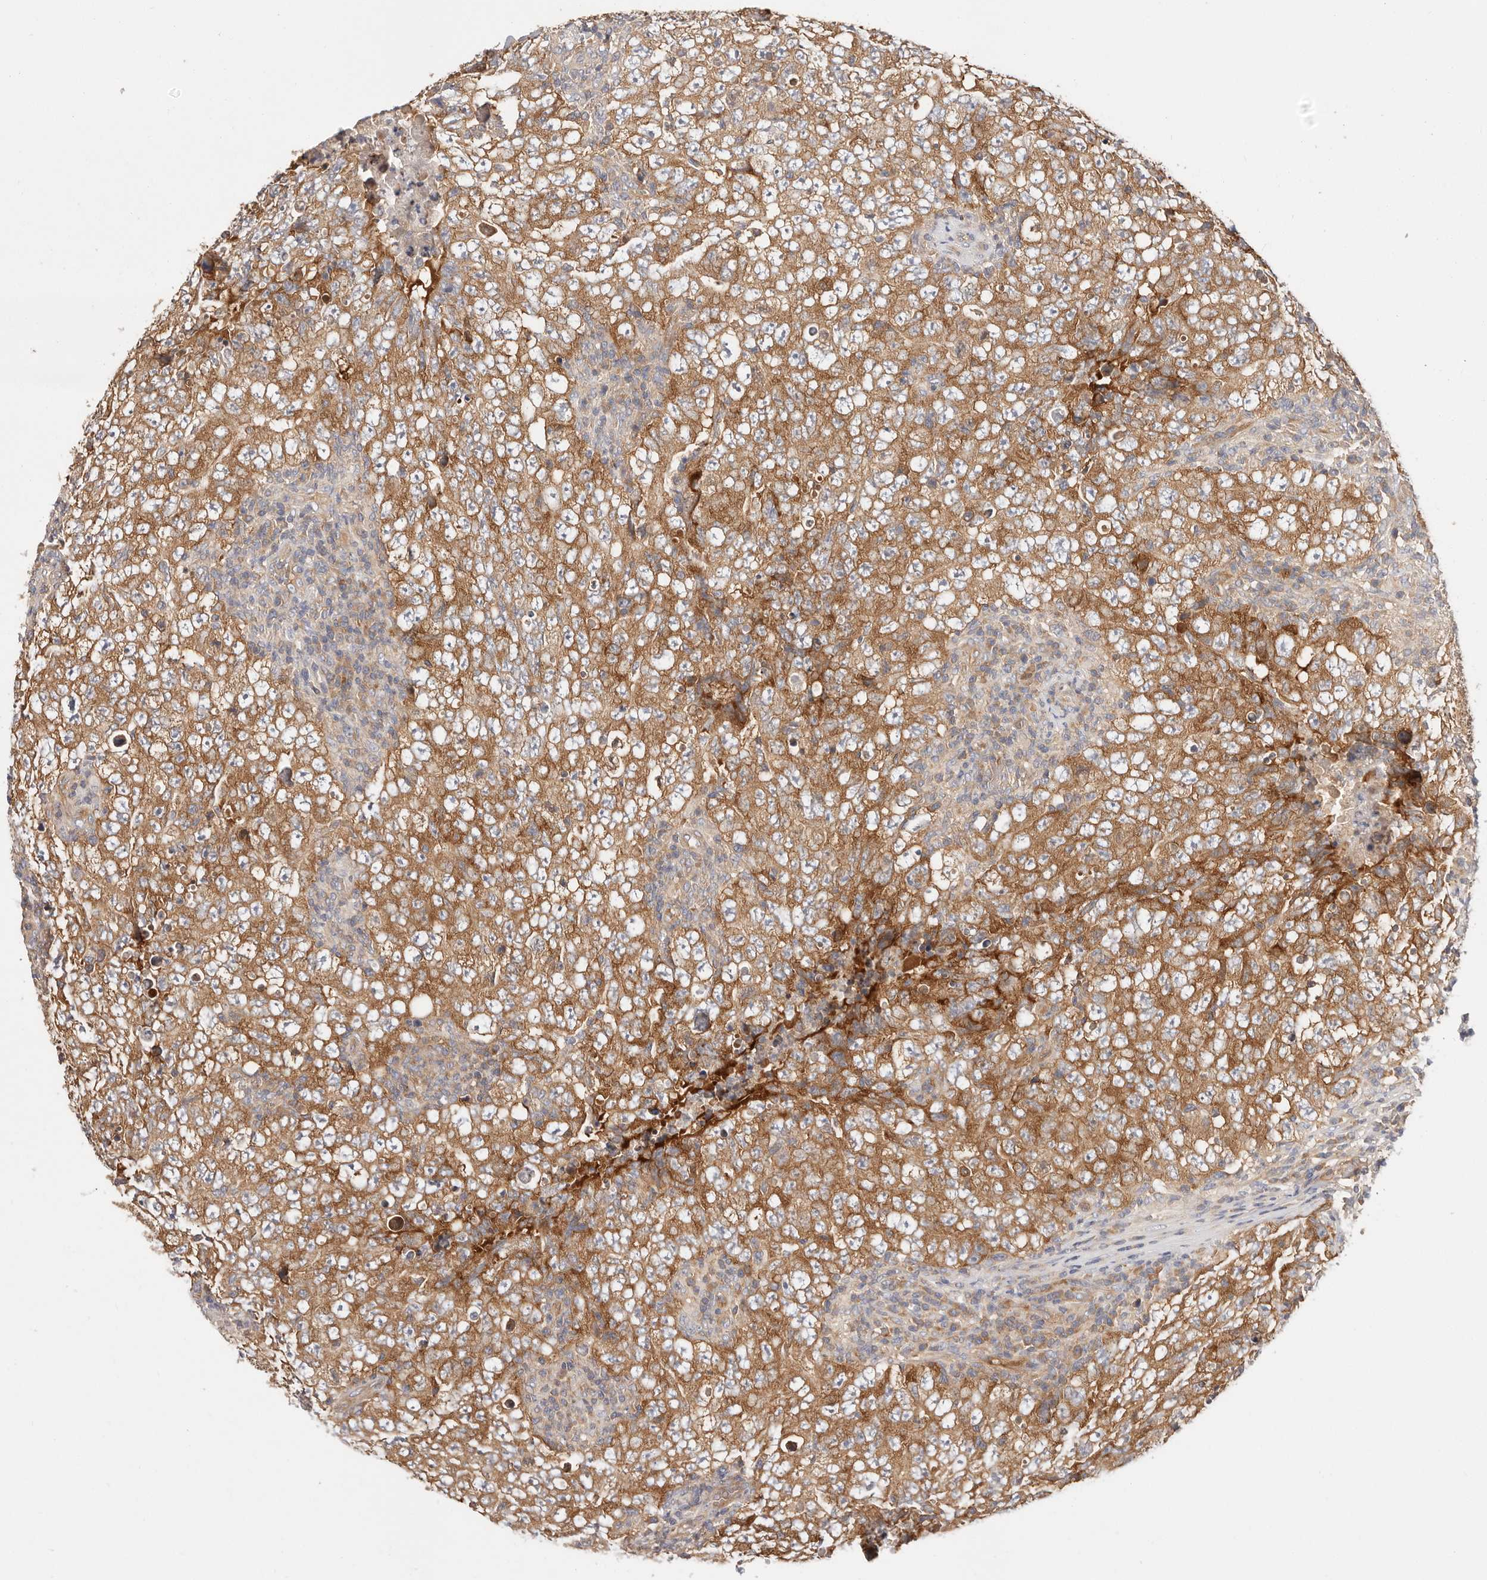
{"staining": {"intensity": "moderate", "quantity": "<25%", "location": "cytoplasmic/membranous"}, "tissue": "testis cancer", "cell_type": "Tumor cells", "image_type": "cancer", "snomed": [{"axis": "morphology", "description": "Carcinoma, Embryonal, NOS"}, {"axis": "topography", "description": "Testis"}], "caption": "An image showing moderate cytoplasmic/membranous expression in approximately <25% of tumor cells in embryonal carcinoma (testis), as visualized by brown immunohistochemical staining.", "gene": "KCMF1", "patient": {"sex": "male", "age": 26}}